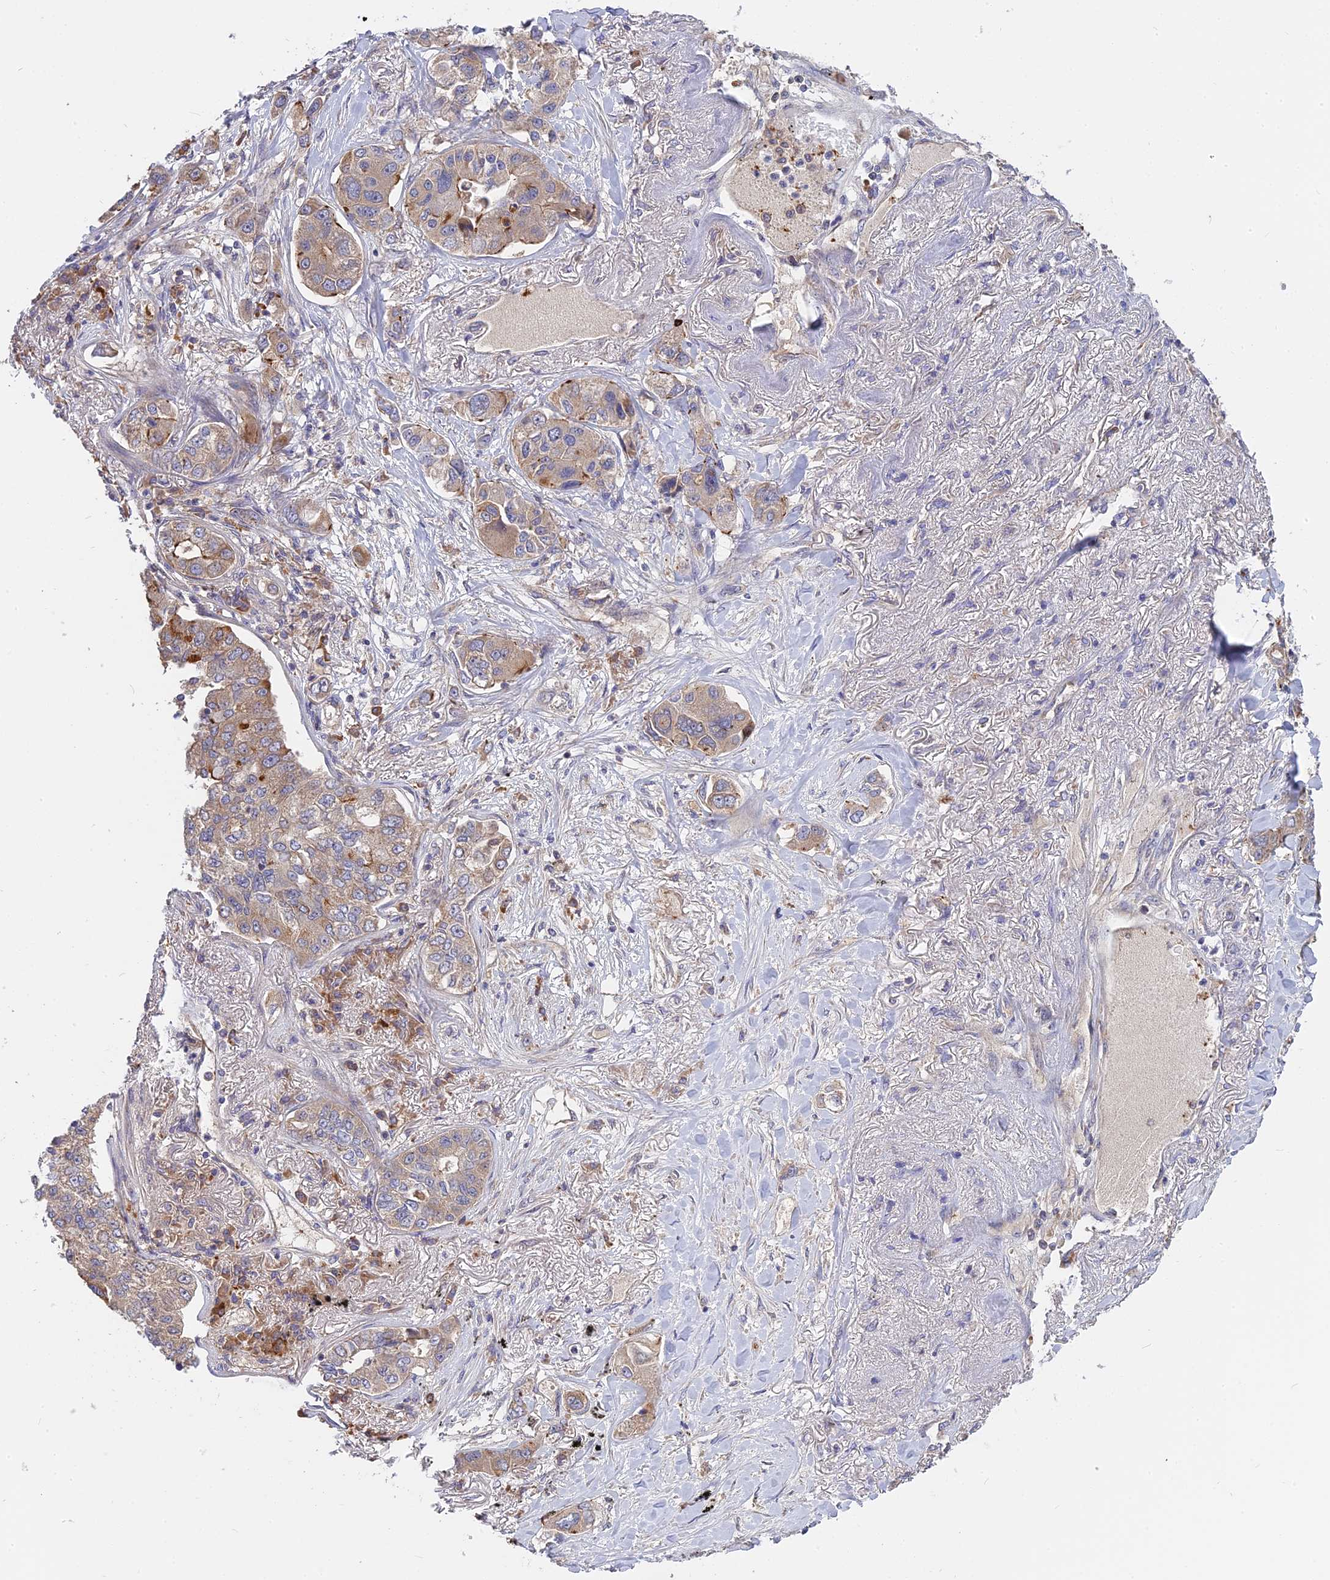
{"staining": {"intensity": "weak", "quantity": "25%-75%", "location": "cytoplasmic/membranous"}, "tissue": "lung cancer", "cell_type": "Tumor cells", "image_type": "cancer", "snomed": [{"axis": "morphology", "description": "Adenocarcinoma, NOS"}, {"axis": "topography", "description": "Lung"}], "caption": "The photomicrograph displays immunohistochemical staining of lung cancer (adenocarcinoma). There is weak cytoplasmic/membranous staining is seen in approximately 25%-75% of tumor cells.", "gene": "IL21R", "patient": {"sex": "male", "age": 49}}